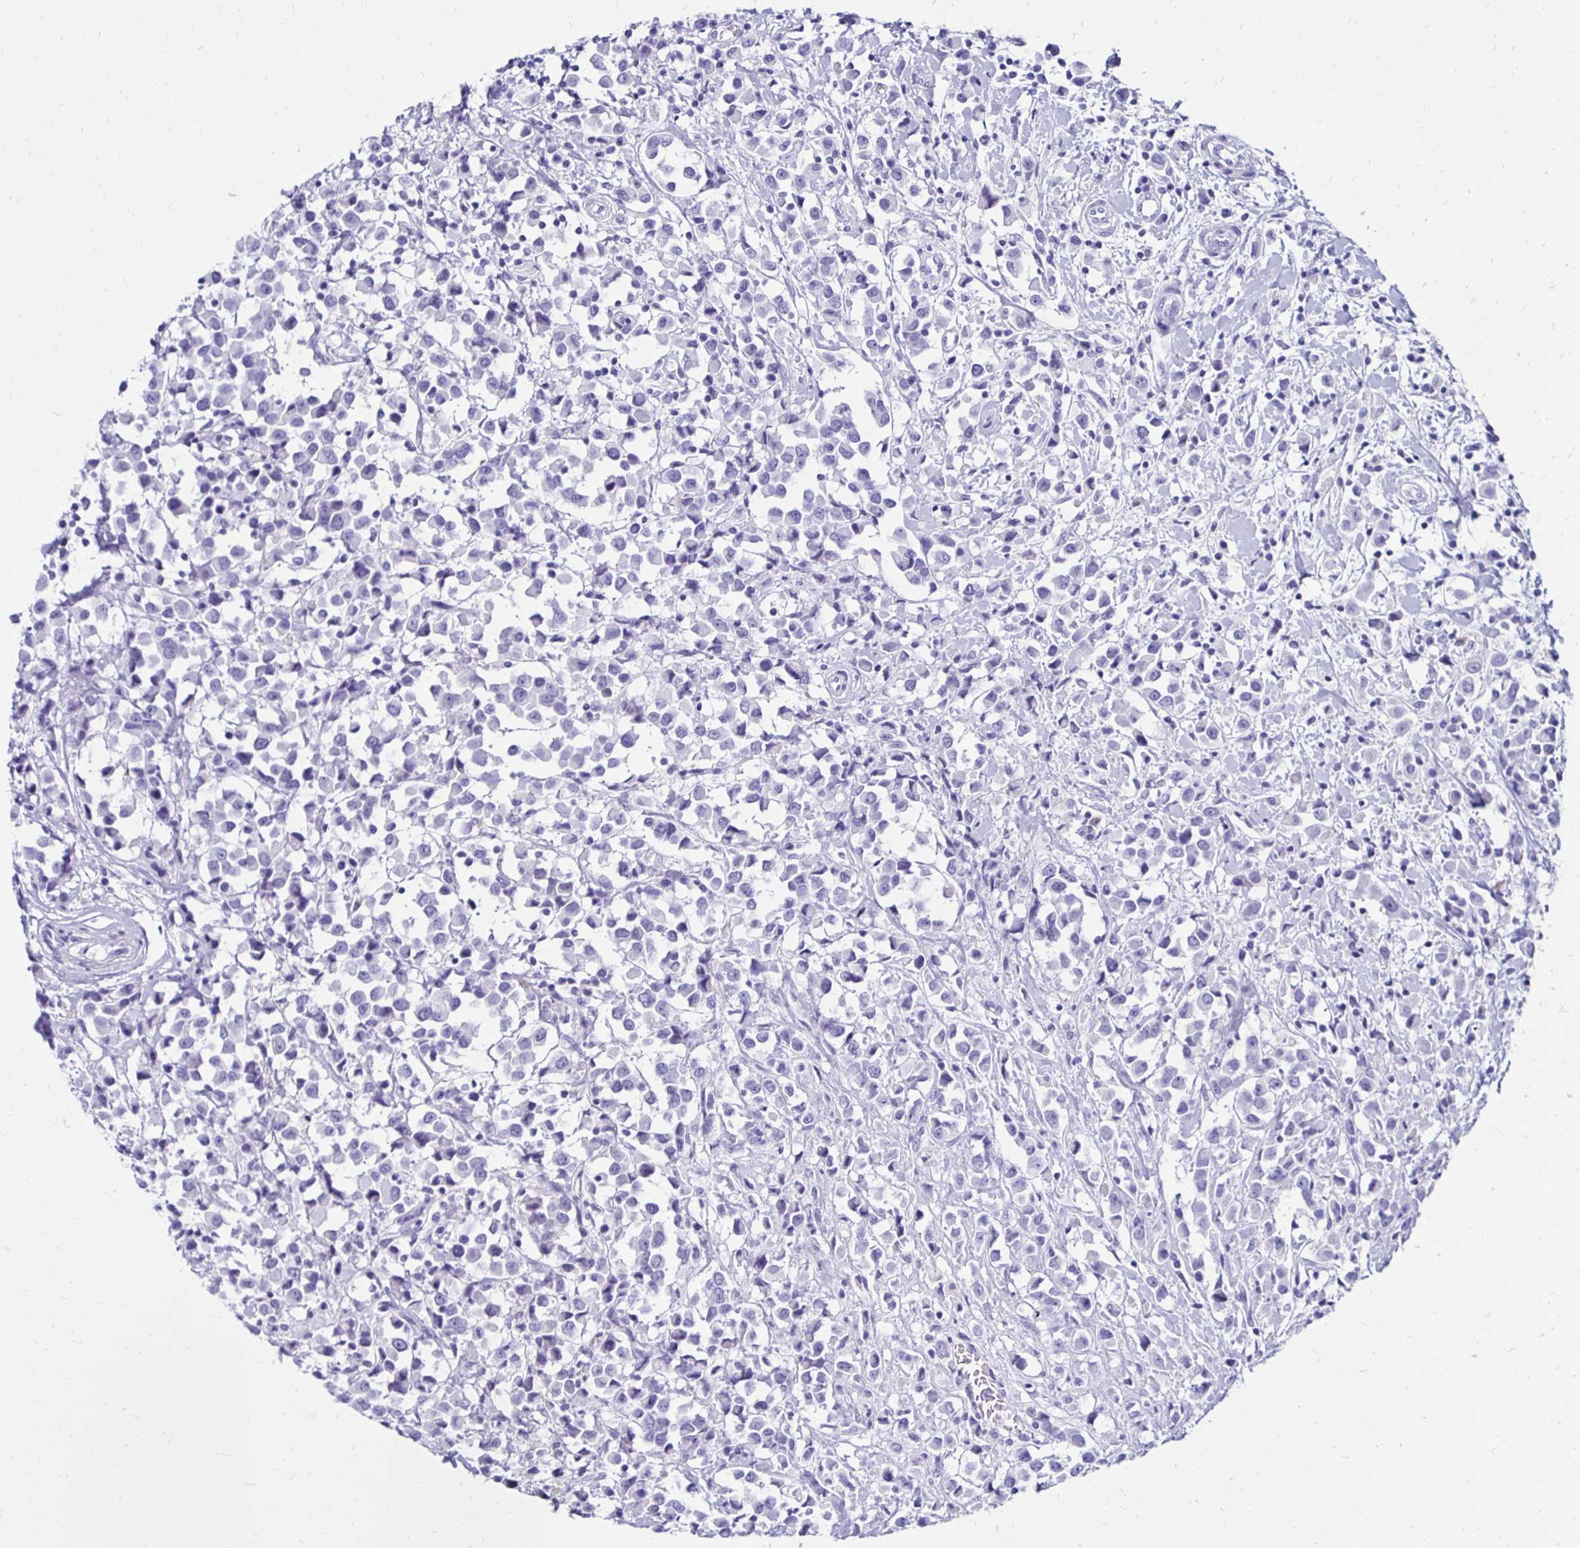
{"staining": {"intensity": "negative", "quantity": "none", "location": "none"}, "tissue": "breast cancer", "cell_type": "Tumor cells", "image_type": "cancer", "snomed": [{"axis": "morphology", "description": "Duct carcinoma"}, {"axis": "topography", "description": "Breast"}], "caption": "Tumor cells show no significant expression in intraductal carcinoma (breast).", "gene": "CST5", "patient": {"sex": "female", "age": 61}}